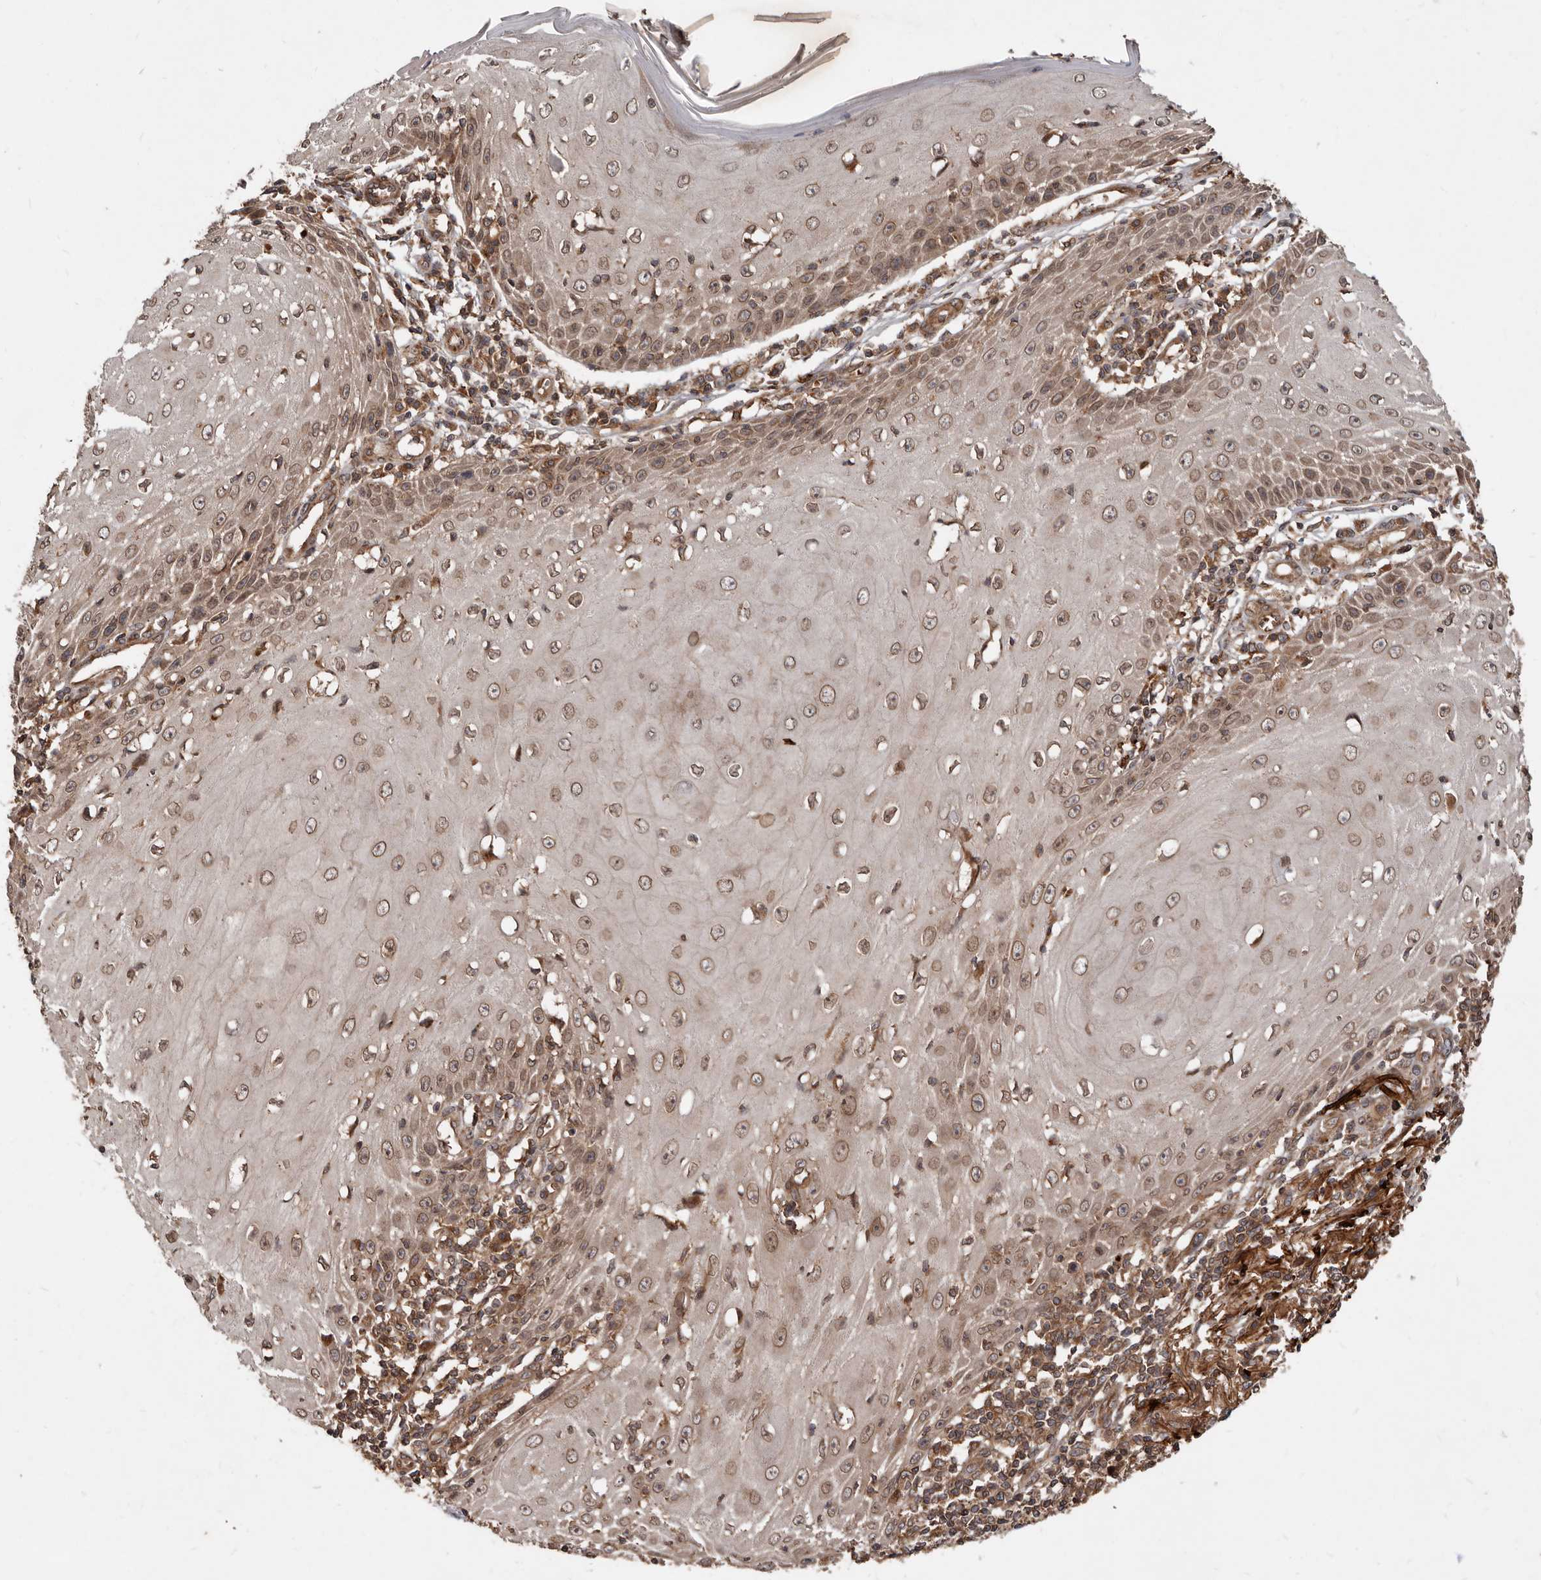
{"staining": {"intensity": "moderate", "quantity": ">75%", "location": "cytoplasmic/membranous,nuclear"}, "tissue": "skin cancer", "cell_type": "Tumor cells", "image_type": "cancer", "snomed": [{"axis": "morphology", "description": "Squamous cell carcinoma, NOS"}, {"axis": "topography", "description": "Skin"}], "caption": "IHC photomicrograph of neoplastic tissue: squamous cell carcinoma (skin) stained using IHC demonstrates medium levels of moderate protein expression localized specifically in the cytoplasmic/membranous and nuclear of tumor cells, appearing as a cytoplasmic/membranous and nuclear brown color.", "gene": "STK36", "patient": {"sex": "female", "age": 73}}